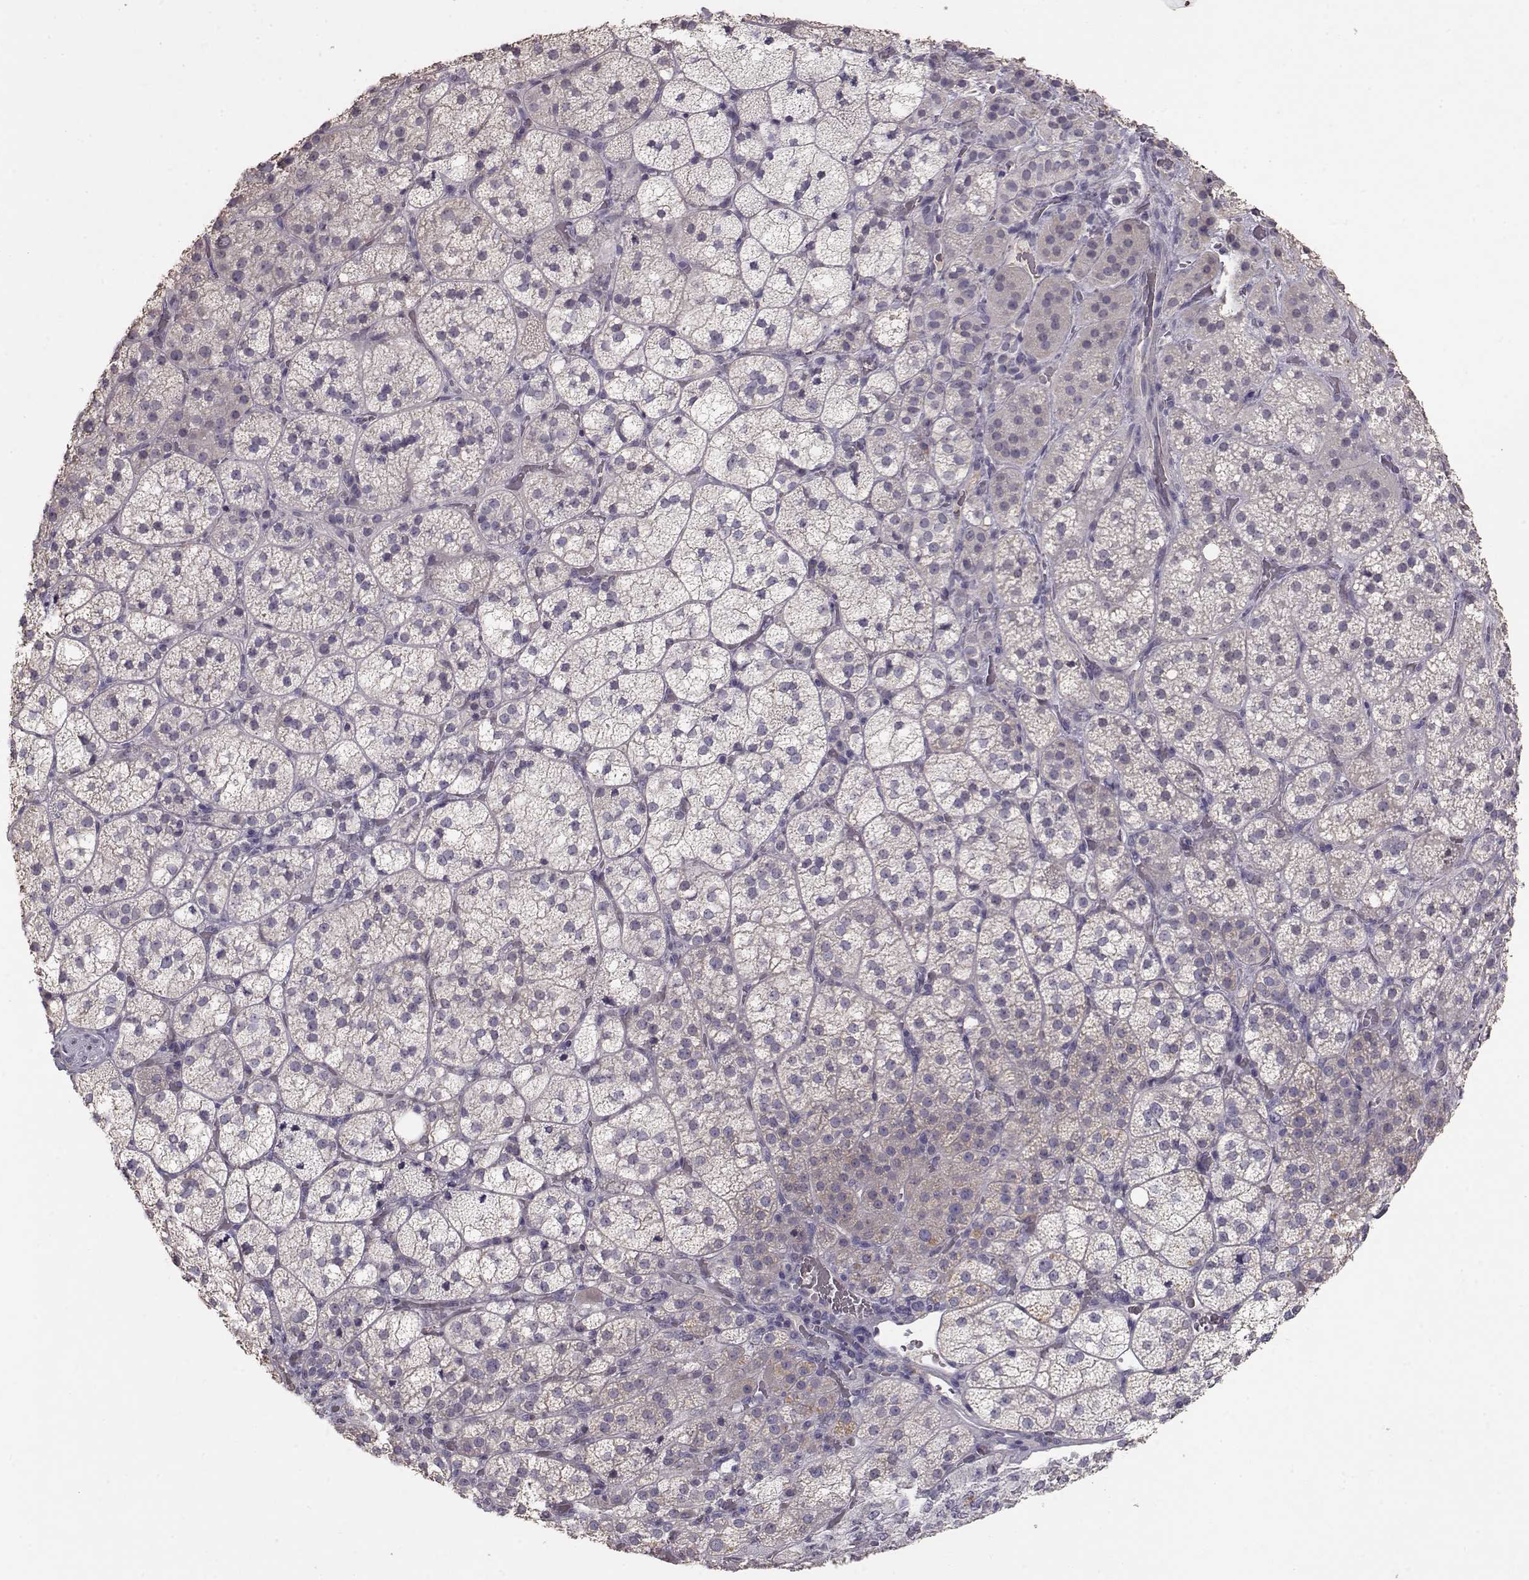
{"staining": {"intensity": "weak", "quantity": "<25%", "location": "cytoplasmic/membranous"}, "tissue": "adrenal gland", "cell_type": "Glandular cells", "image_type": "normal", "snomed": [{"axis": "morphology", "description": "Normal tissue, NOS"}, {"axis": "topography", "description": "Adrenal gland"}], "caption": "This is an IHC micrograph of normal adrenal gland. There is no staining in glandular cells.", "gene": "PMCH", "patient": {"sex": "female", "age": 60}}